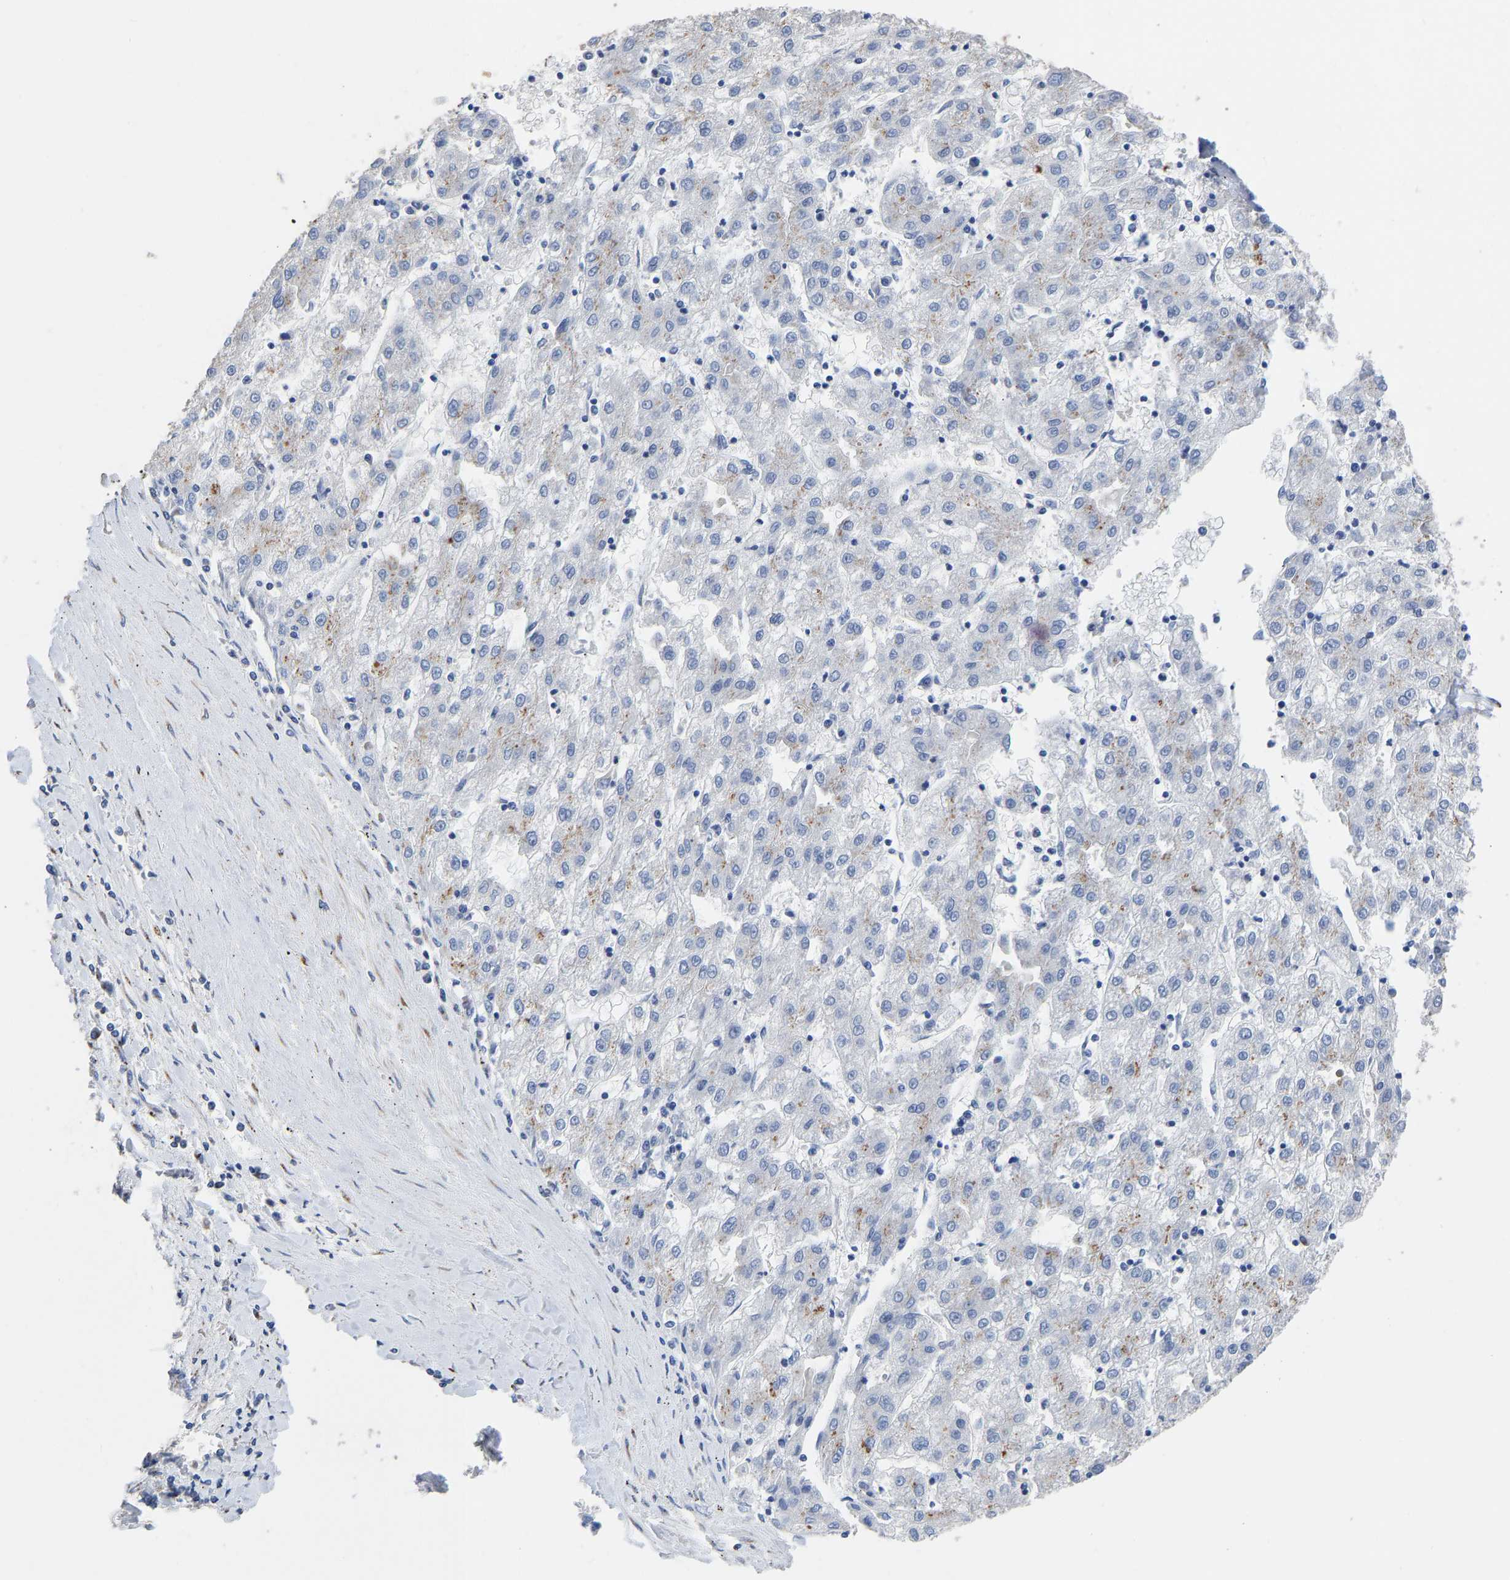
{"staining": {"intensity": "moderate", "quantity": "<25%", "location": "cytoplasmic/membranous"}, "tissue": "liver cancer", "cell_type": "Tumor cells", "image_type": "cancer", "snomed": [{"axis": "morphology", "description": "Carcinoma, Hepatocellular, NOS"}, {"axis": "topography", "description": "Liver"}], "caption": "A brown stain highlights moderate cytoplasmic/membranous staining of a protein in liver hepatocellular carcinoma tumor cells.", "gene": "TMEM87A", "patient": {"sex": "male", "age": 72}}